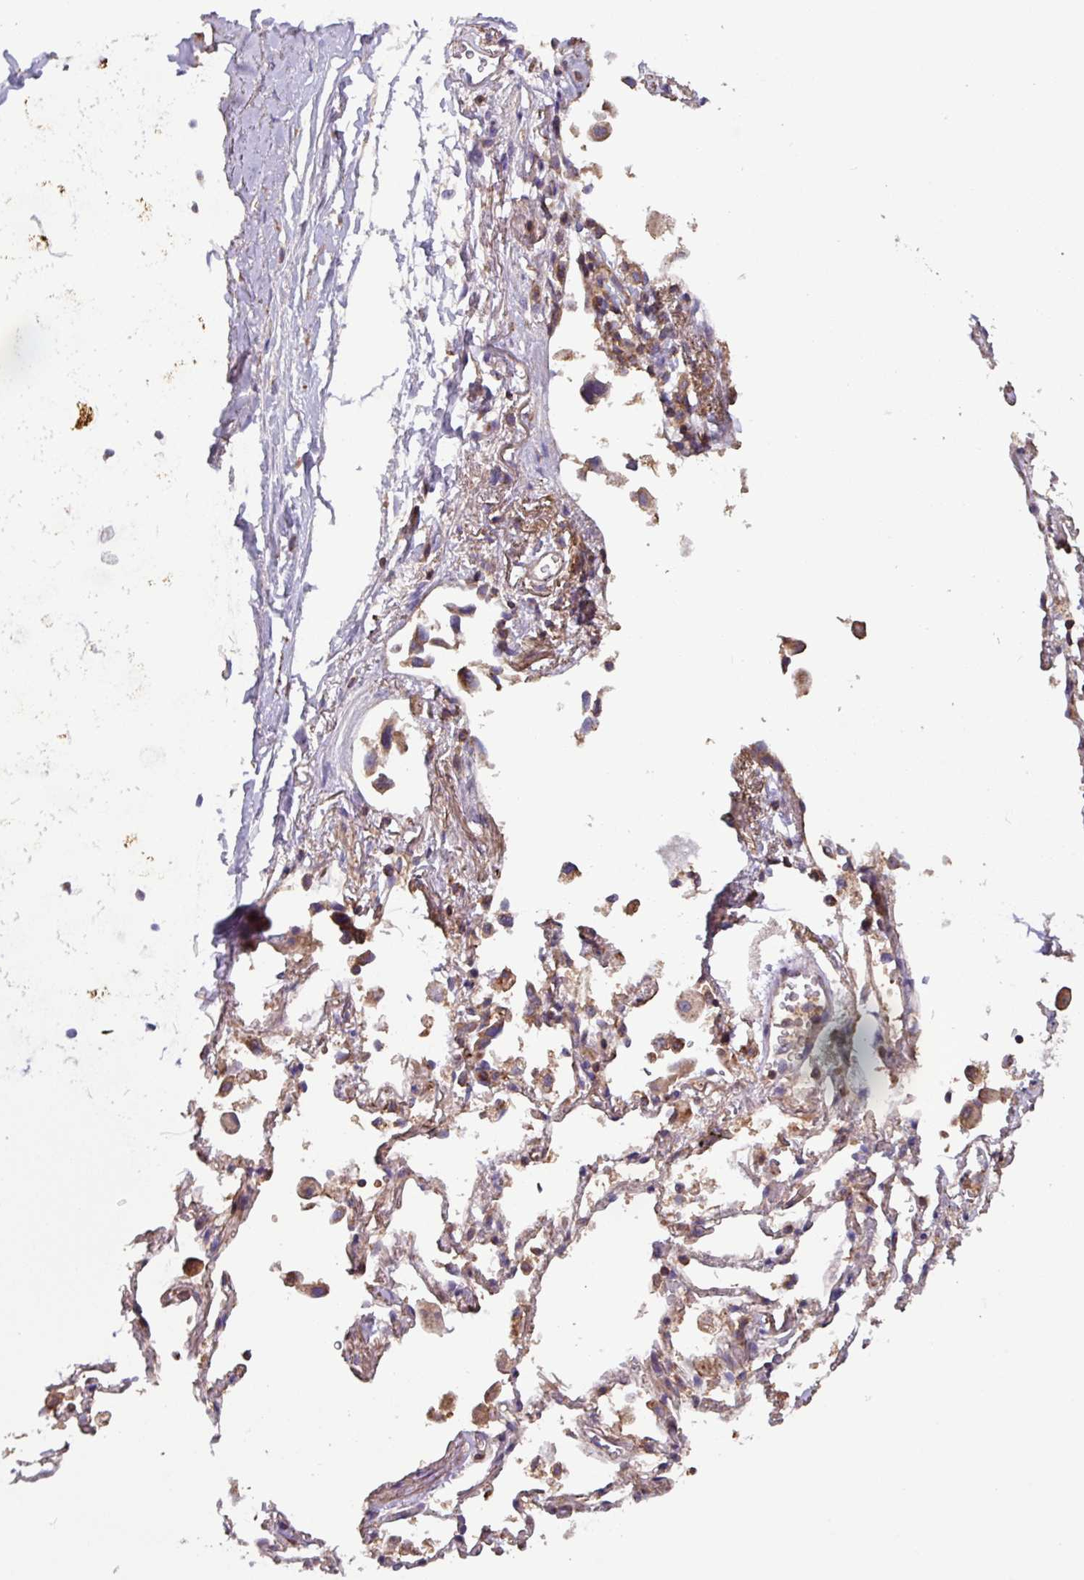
{"staining": {"intensity": "strong", "quantity": "25%-75%", "location": "cytoplasmic/membranous"}, "tissue": "soft tissue", "cell_type": "Chondrocytes", "image_type": "normal", "snomed": [{"axis": "morphology", "description": "Normal tissue, NOS"}, {"axis": "topography", "description": "Cartilage tissue"}], "caption": "Immunohistochemical staining of benign human soft tissue reveals 25%-75% levels of strong cytoplasmic/membranous protein expression in approximately 25%-75% of chondrocytes. (IHC, brightfield microscopy, high magnification).", "gene": "PLEKHD1", "patient": {"sex": "male", "age": 73}}